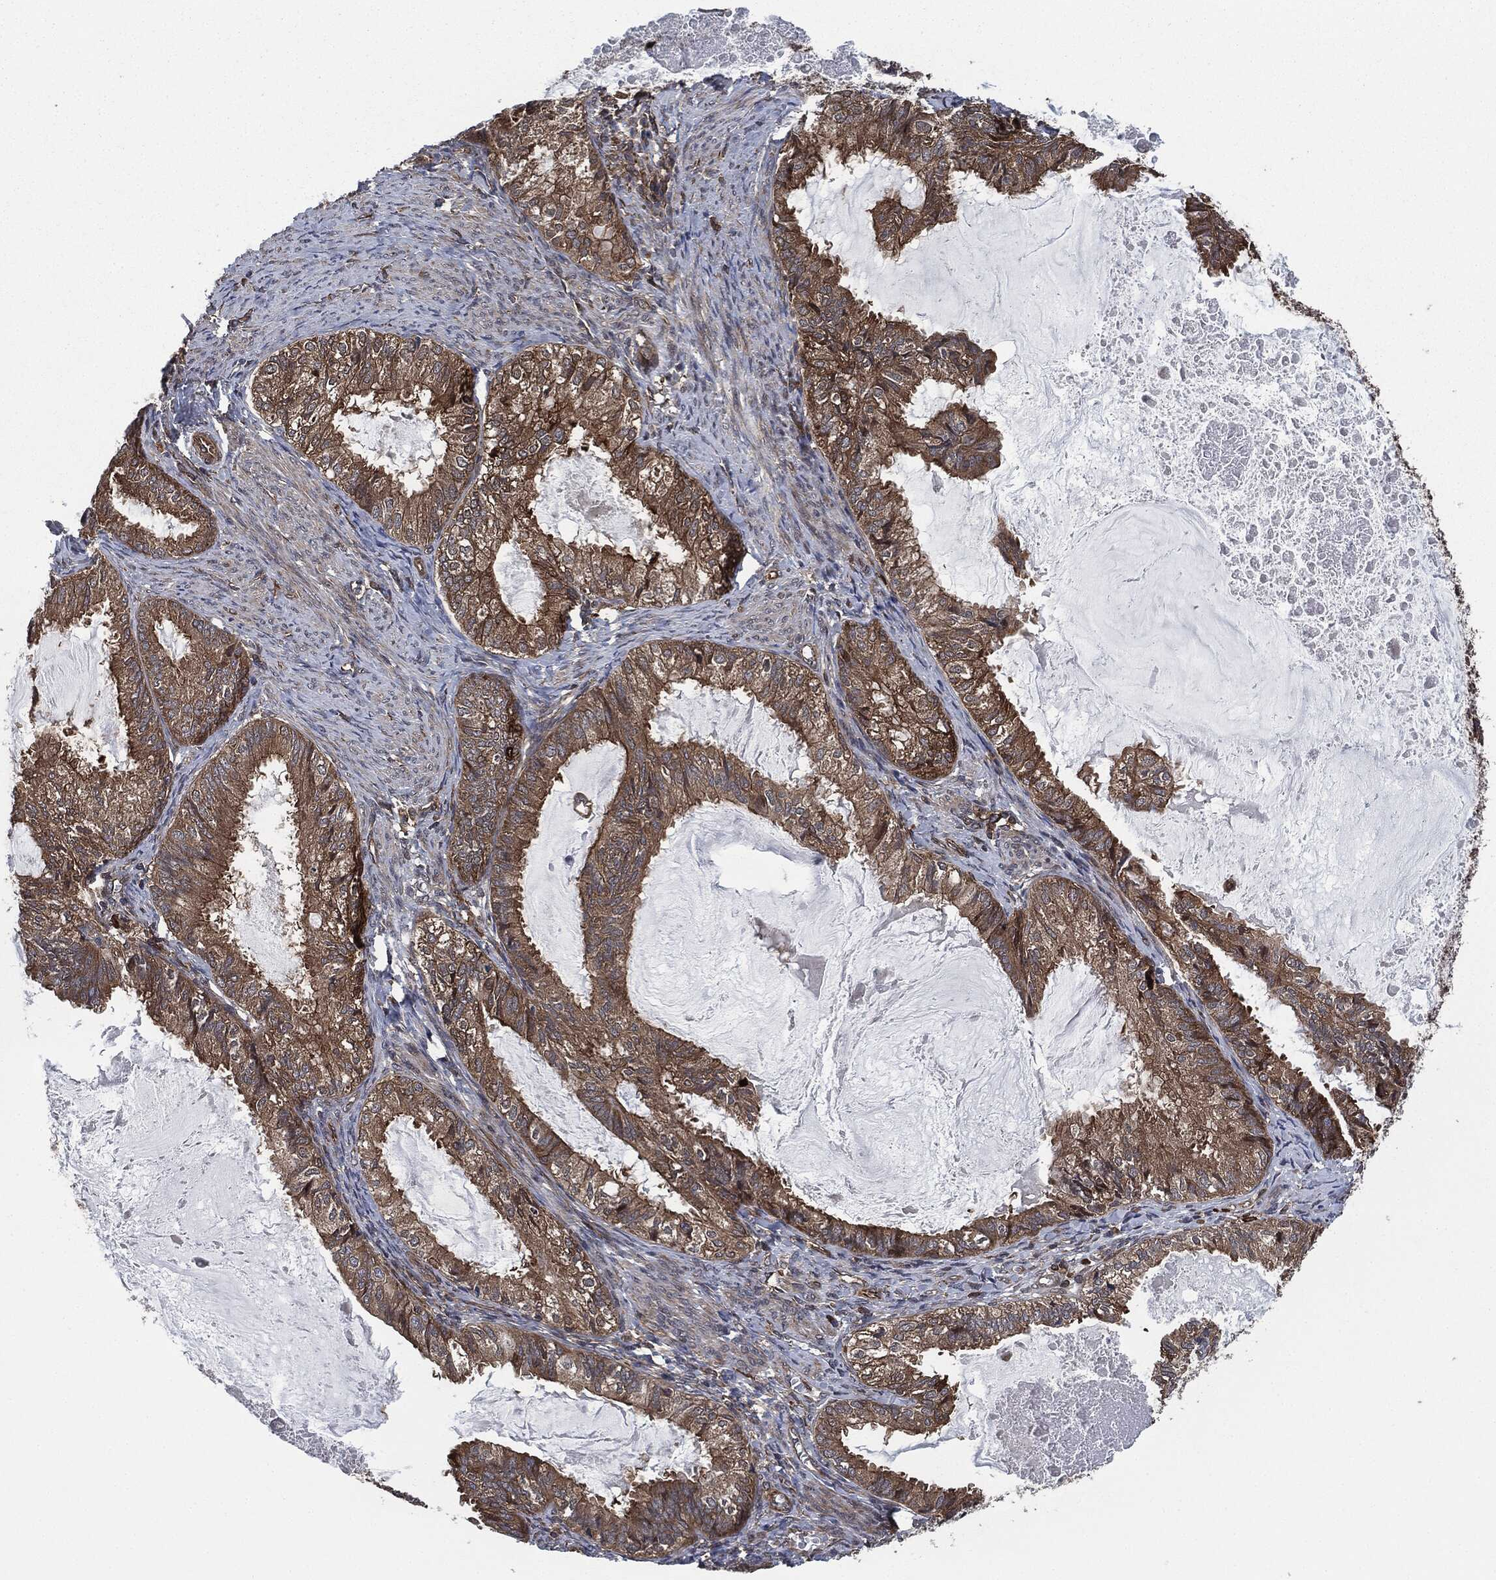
{"staining": {"intensity": "moderate", "quantity": ">75%", "location": "cytoplasmic/membranous"}, "tissue": "endometrial cancer", "cell_type": "Tumor cells", "image_type": "cancer", "snomed": [{"axis": "morphology", "description": "Adenocarcinoma, NOS"}, {"axis": "topography", "description": "Endometrium"}], "caption": "Moderate cytoplasmic/membranous staining for a protein is appreciated in approximately >75% of tumor cells of endometrial cancer (adenocarcinoma) using immunohistochemistry.", "gene": "RAP1GDS1", "patient": {"sex": "female", "age": 86}}